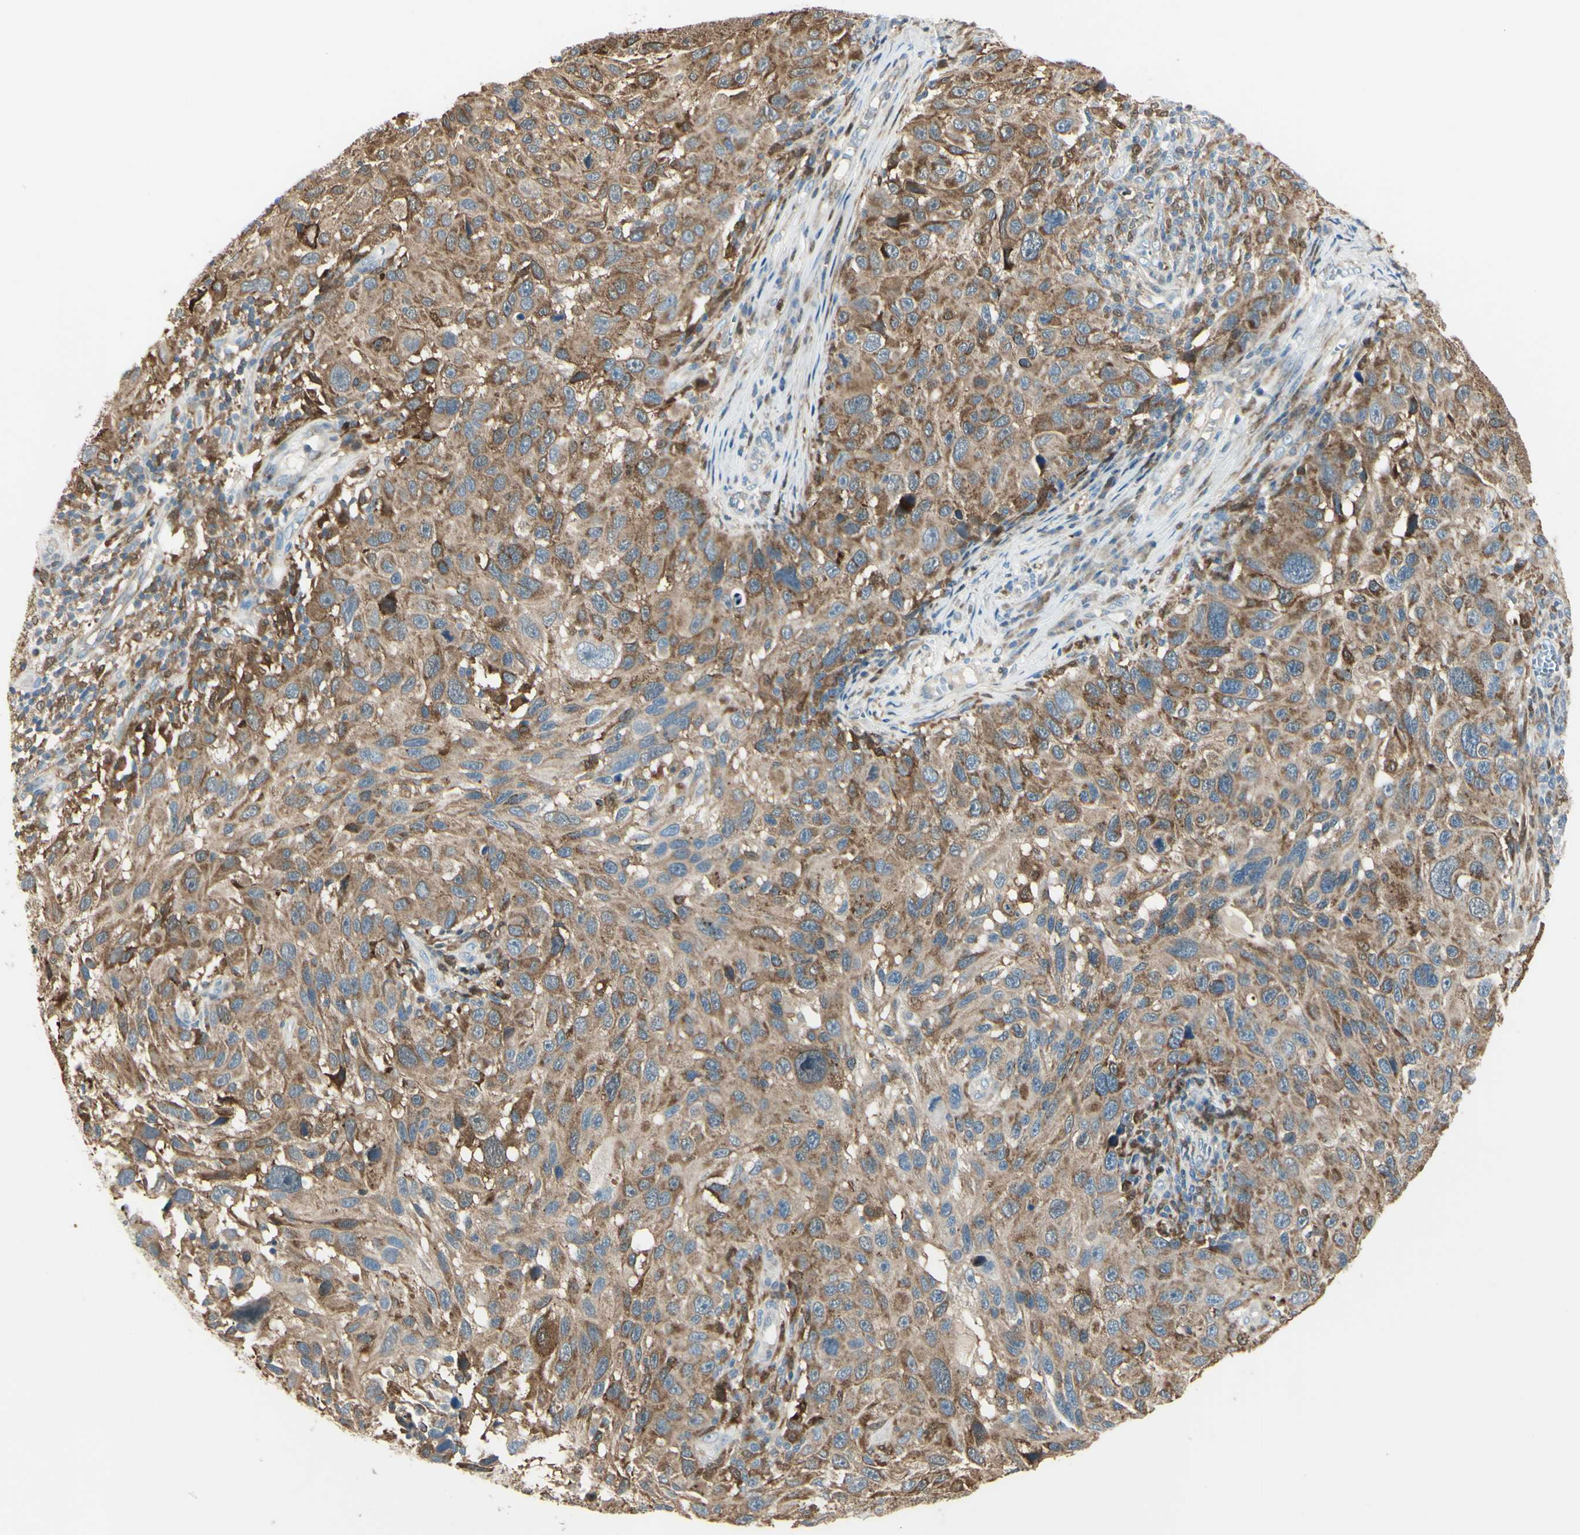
{"staining": {"intensity": "moderate", "quantity": ">75%", "location": "cytoplasmic/membranous"}, "tissue": "melanoma", "cell_type": "Tumor cells", "image_type": "cancer", "snomed": [{"axis": "morphology", "description": "Malignant melanoma, NOS"}, {"axis": "topography", "description": "Skin"}], "caption": "Immunohistochemistry (IHC) image of malignant melanoma stained for a protein (brown), which shows medium levels of moderate cytoplasmic/membranous expression in approximately >75% of tumor cells.", "gene": "CYRIB", "patient": {"sex": "male", "age": 53}}